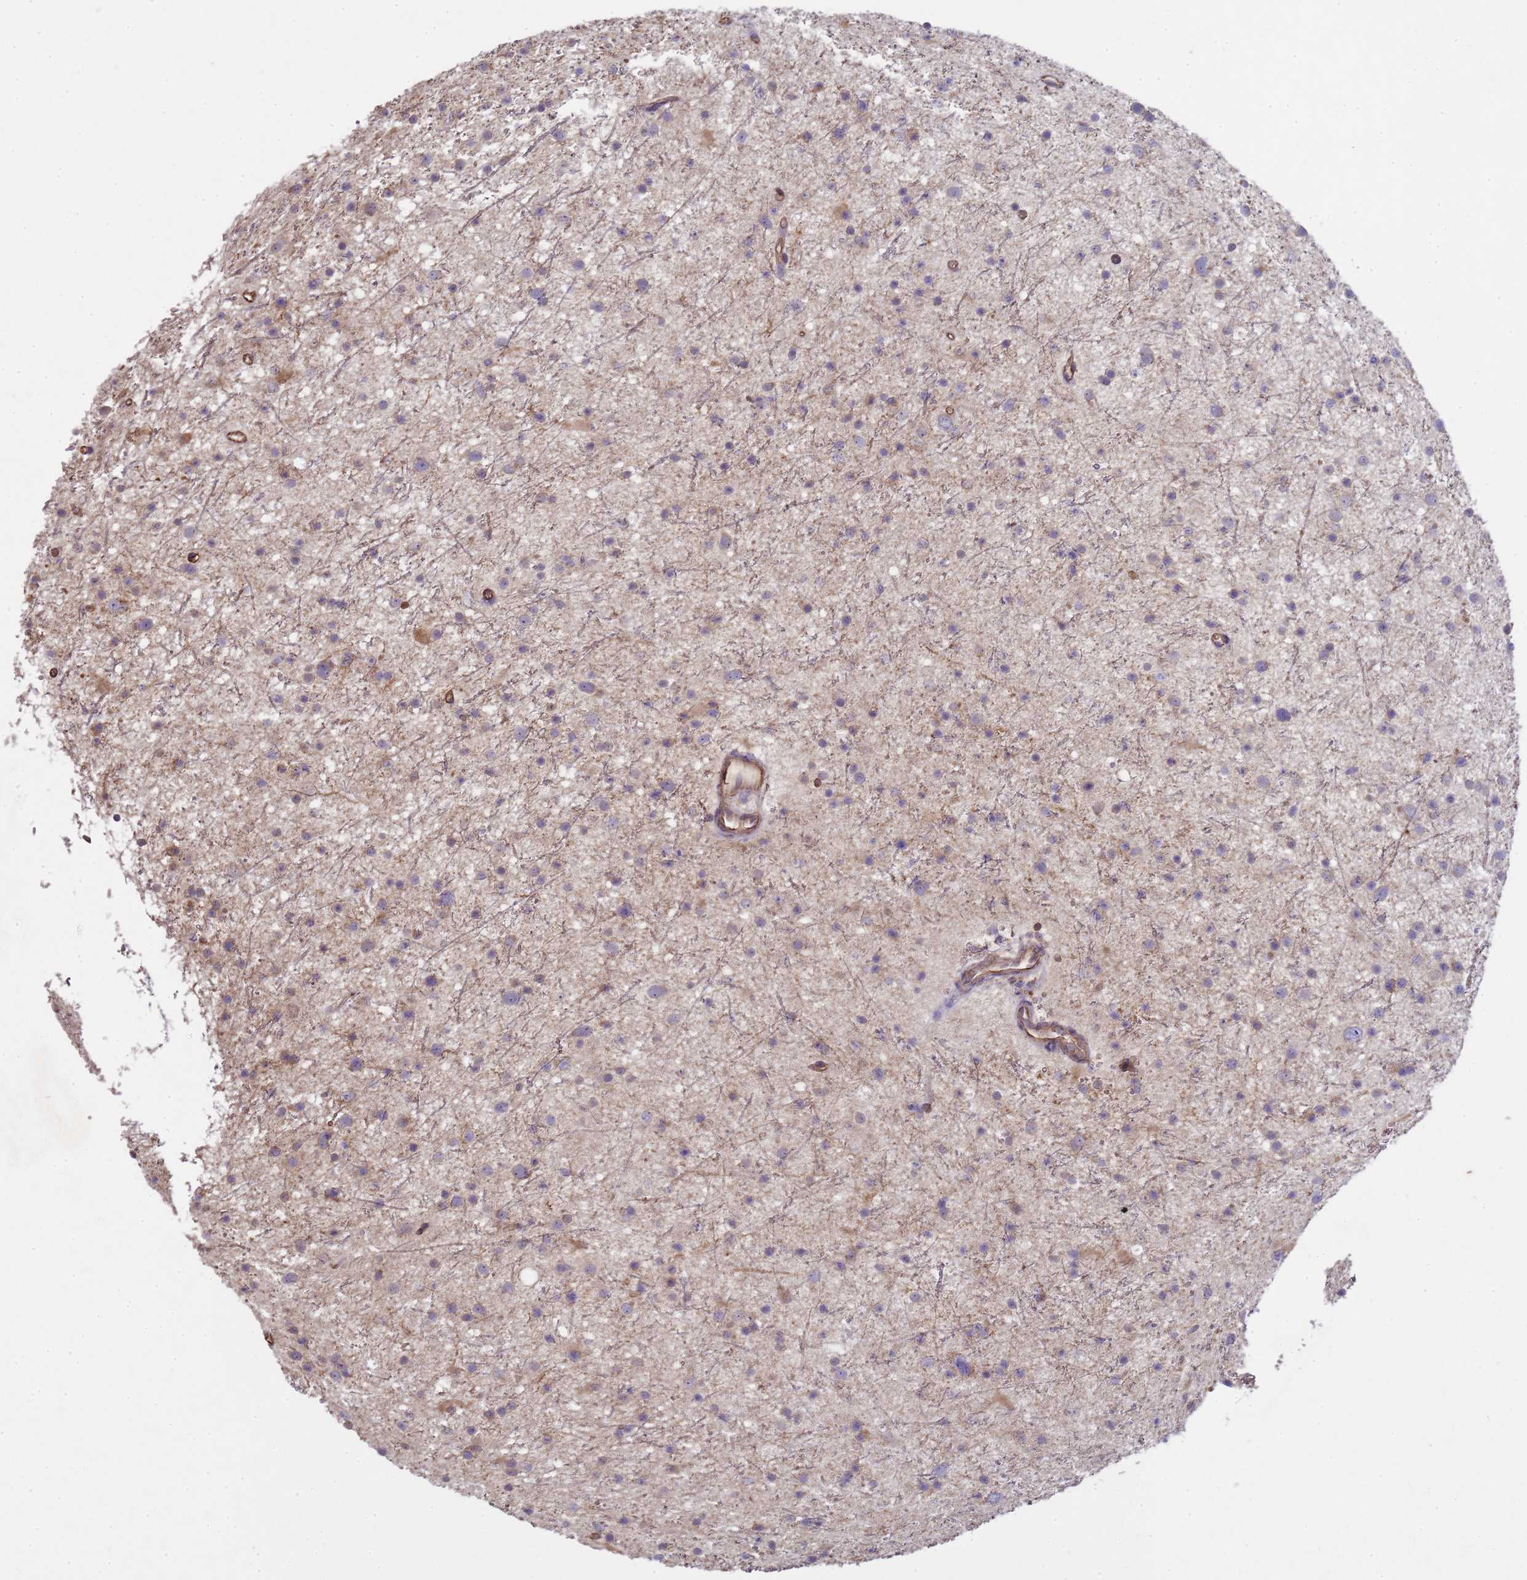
{"staining": {"intensity": "negative", "quantity": "none", "location": "none"}, "tissue": "glioma", "cell_type": "Tumor cells", "image_type": "cancer", "snomed": [{"axis": "morphology", "description": "Glioma, malignant, Low grade"}, {"axis": "topography", "description": "Cerebral cortex"}], "caption": "Glioma stained for a protein using immunohistochemistry (IHC) demonstrates no positivity tumor cells.", "gene": "SGIP1", "patient": {"sex": "female", "age": 39}}